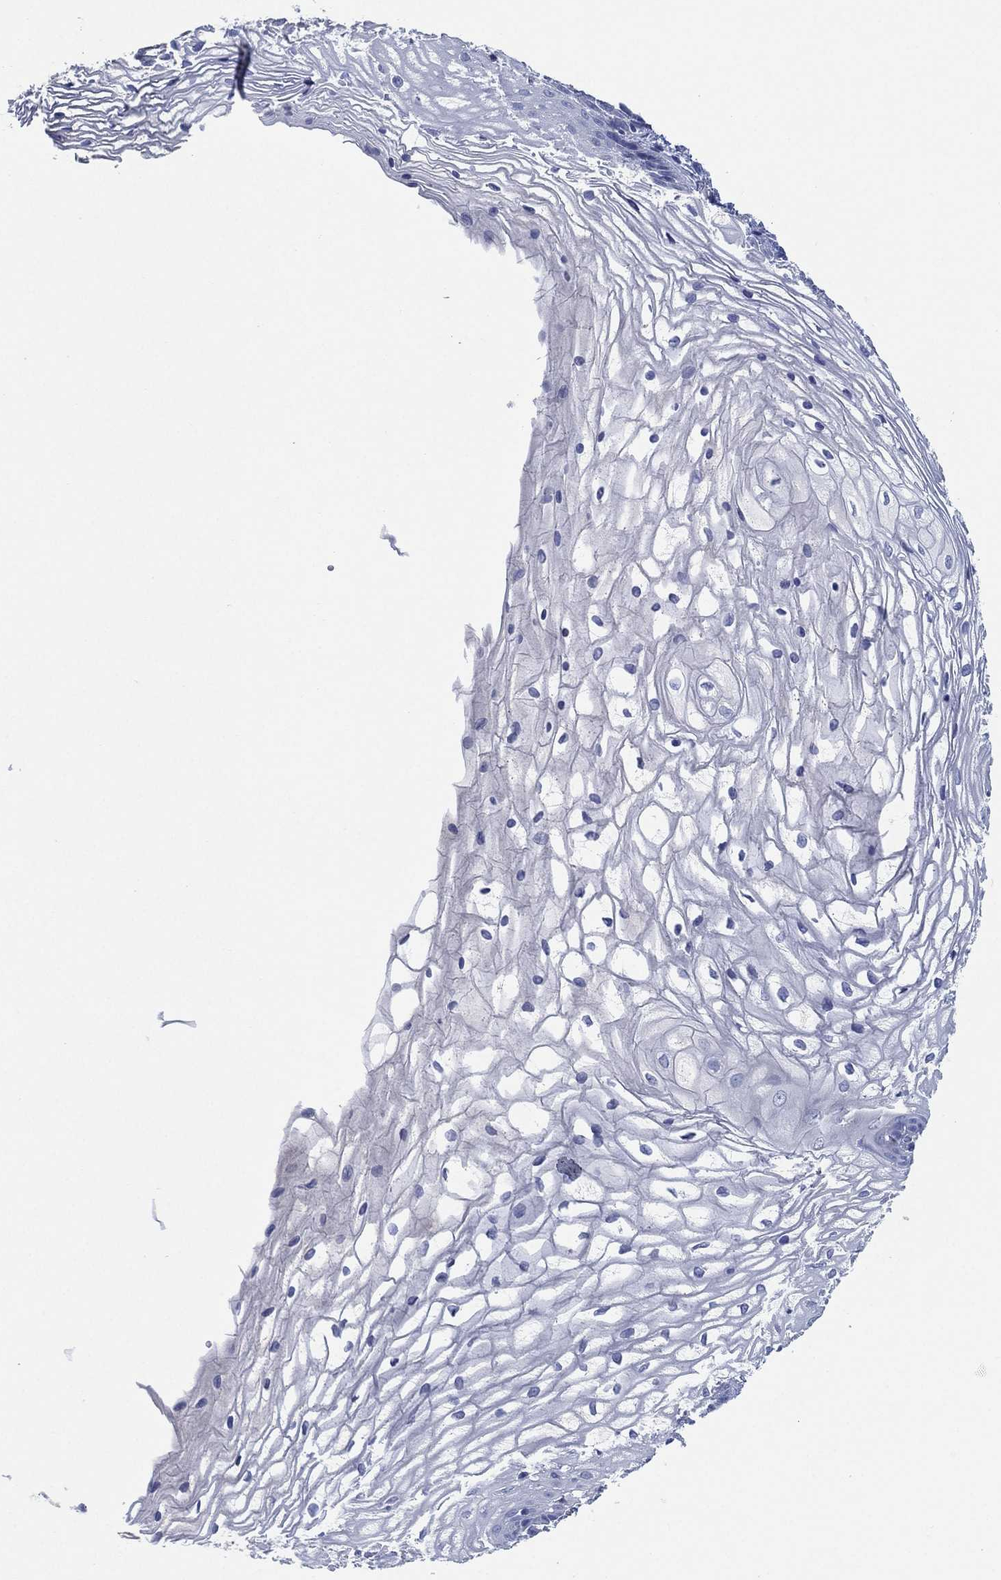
{"staining": {"intensity": "negative", "quantity": "none", "location": "none"}, "tissue": "vagina", "cell_type": "Squamous epithelial cells", "image_type": "normal", "snomed": [{"axis": "morphology", "description": "Normal tissue, NOS"}, {"axis": "topography", "description": "Vagina"}], "caption": "Protein analysis of normal vagina exhibits no significant expression in squamous epithelial cells.", "gene": "GALNS", "patient": {"sex": "female", "age": 34}}